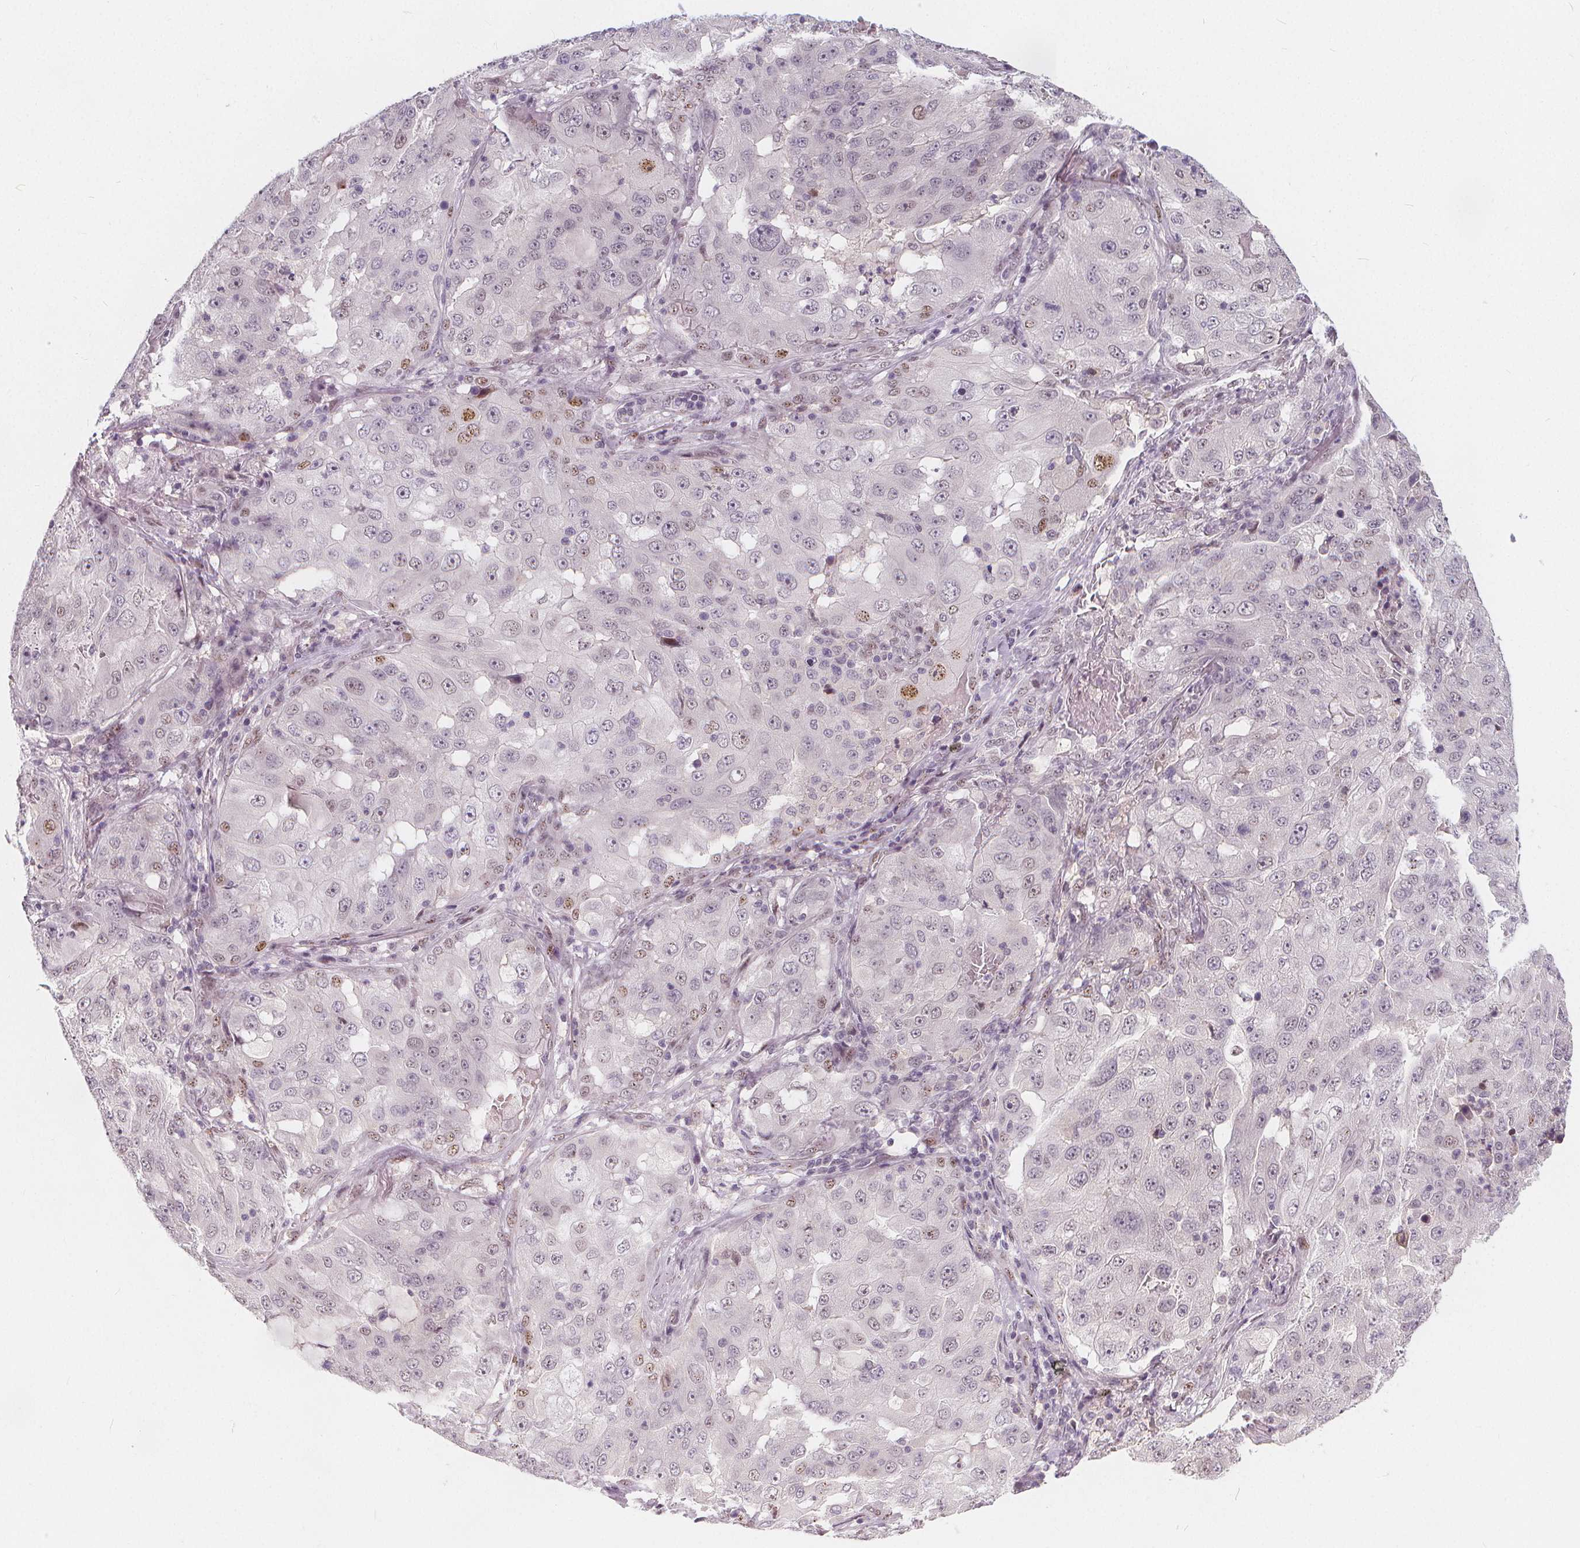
{"staining": {"intensity": "negative", "quantity": "none", "location": "none"}, "tissue": "lung cancer", "cell_type": "Tumor cells", "image_type": "cancer", "snomed": [{"axis": "morphology", "description": "Adenocarcinoma, NOS"}, {"axis": "topography", "description": "Lung"}], "caption": "This is an IHC image of human lung adenocarcinoma. There is no staining in tumor cells.", "gene": "DRC3", "patient": {"sex": "female", "age": 61}}